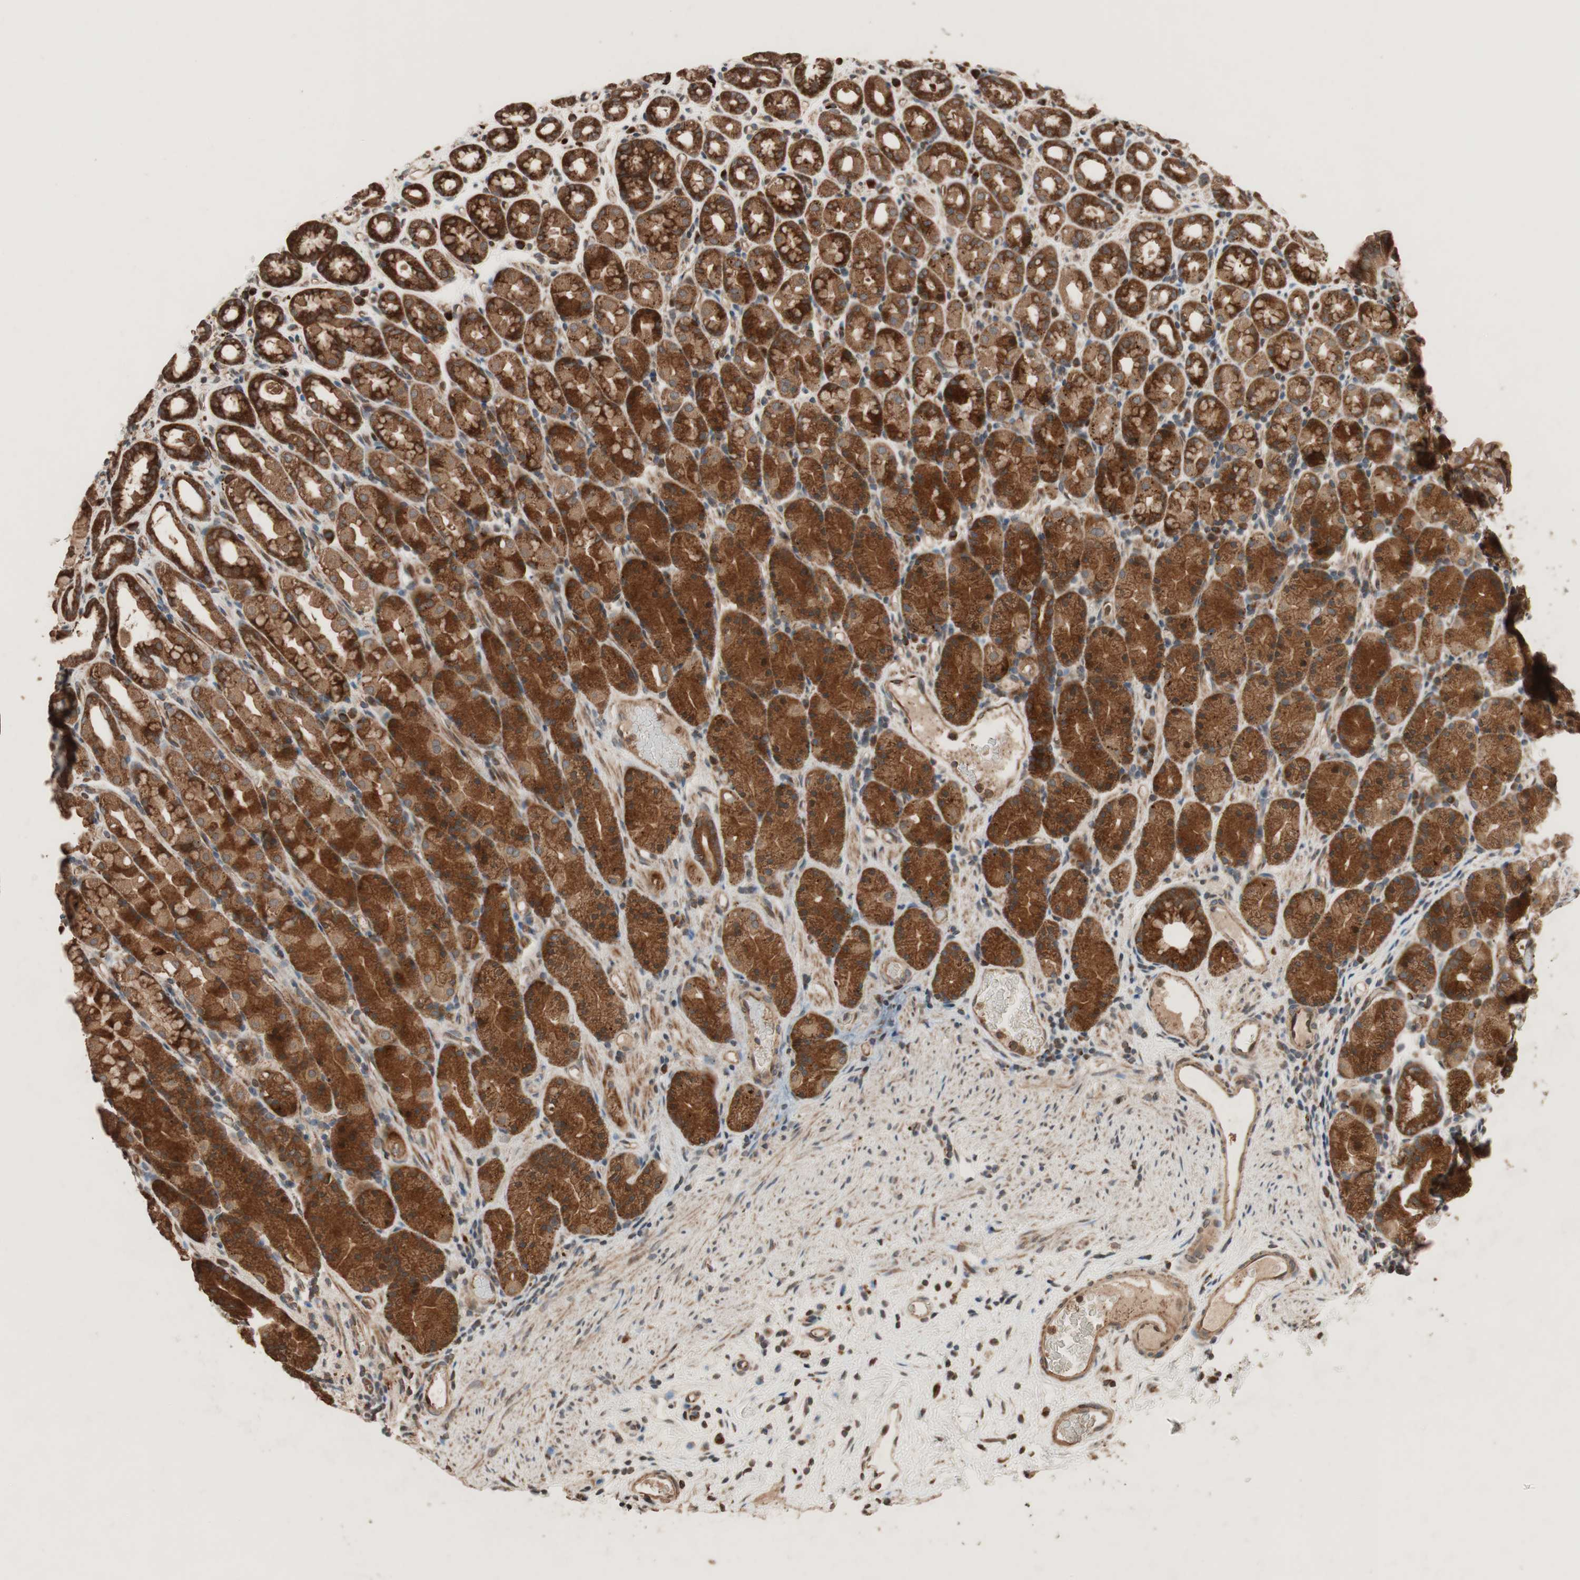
{"staining": {"intensity": "strong", "quantity": ">75%", "location": "cytoplasmic/membranous"}, "tissue": "stomach", "cell_type": "Glandular cells", "image_type": "normal", "snomed": [{"axis": "morphology", "description": "Normal tissue, NOS"}, {"axis": "topography", "description": "Stomach, upper"}], "caption": "This histopathology image demonstrates IHC staining of benign stomach, with high strong cytoplasmic/membranous positivity in about >75% of glandular cells.", "gene": "RAB1A", "patient": {"sex": "male", "age": 68}}